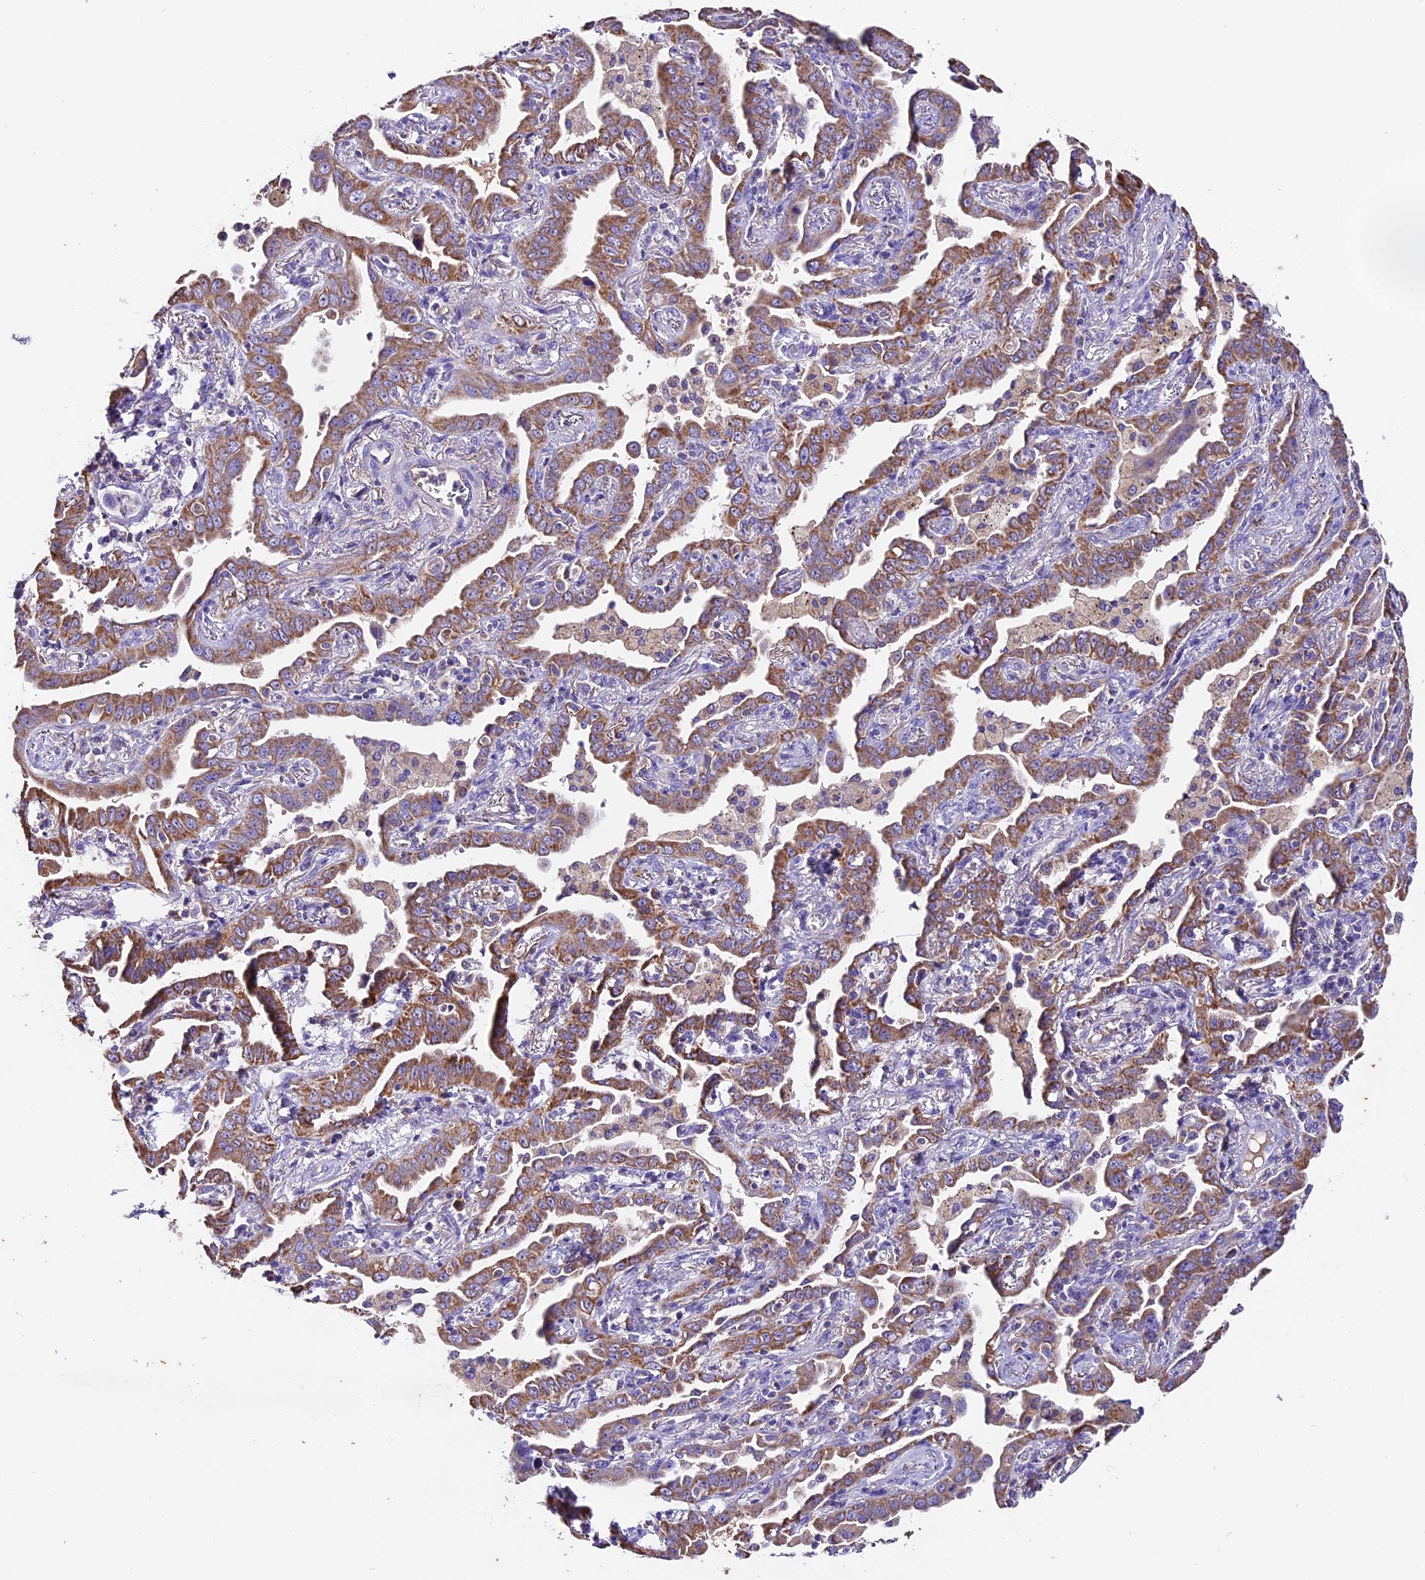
{"staining": {"intensity": "moderate", "quantity": ">75%", "location": "cytoplasmic/membranous"}, "tissue": "lung cancer", "cell_type": "Tumor cells", "image_type": "cancer", "snomed": [{"axis": "morphology", "description": "Adenocarcinoma, NOS"}, {"axis": "topography", "description": "Lung"}], "caption": "Lung adenocarcinoma was stained to show a protein in brown. There is medium levels of moderate cytoplasmic/membranous positivity in approximately >75% of tumor cells.", "gene": "SIX5", "patient": {"sex": "male", "age": 67}}